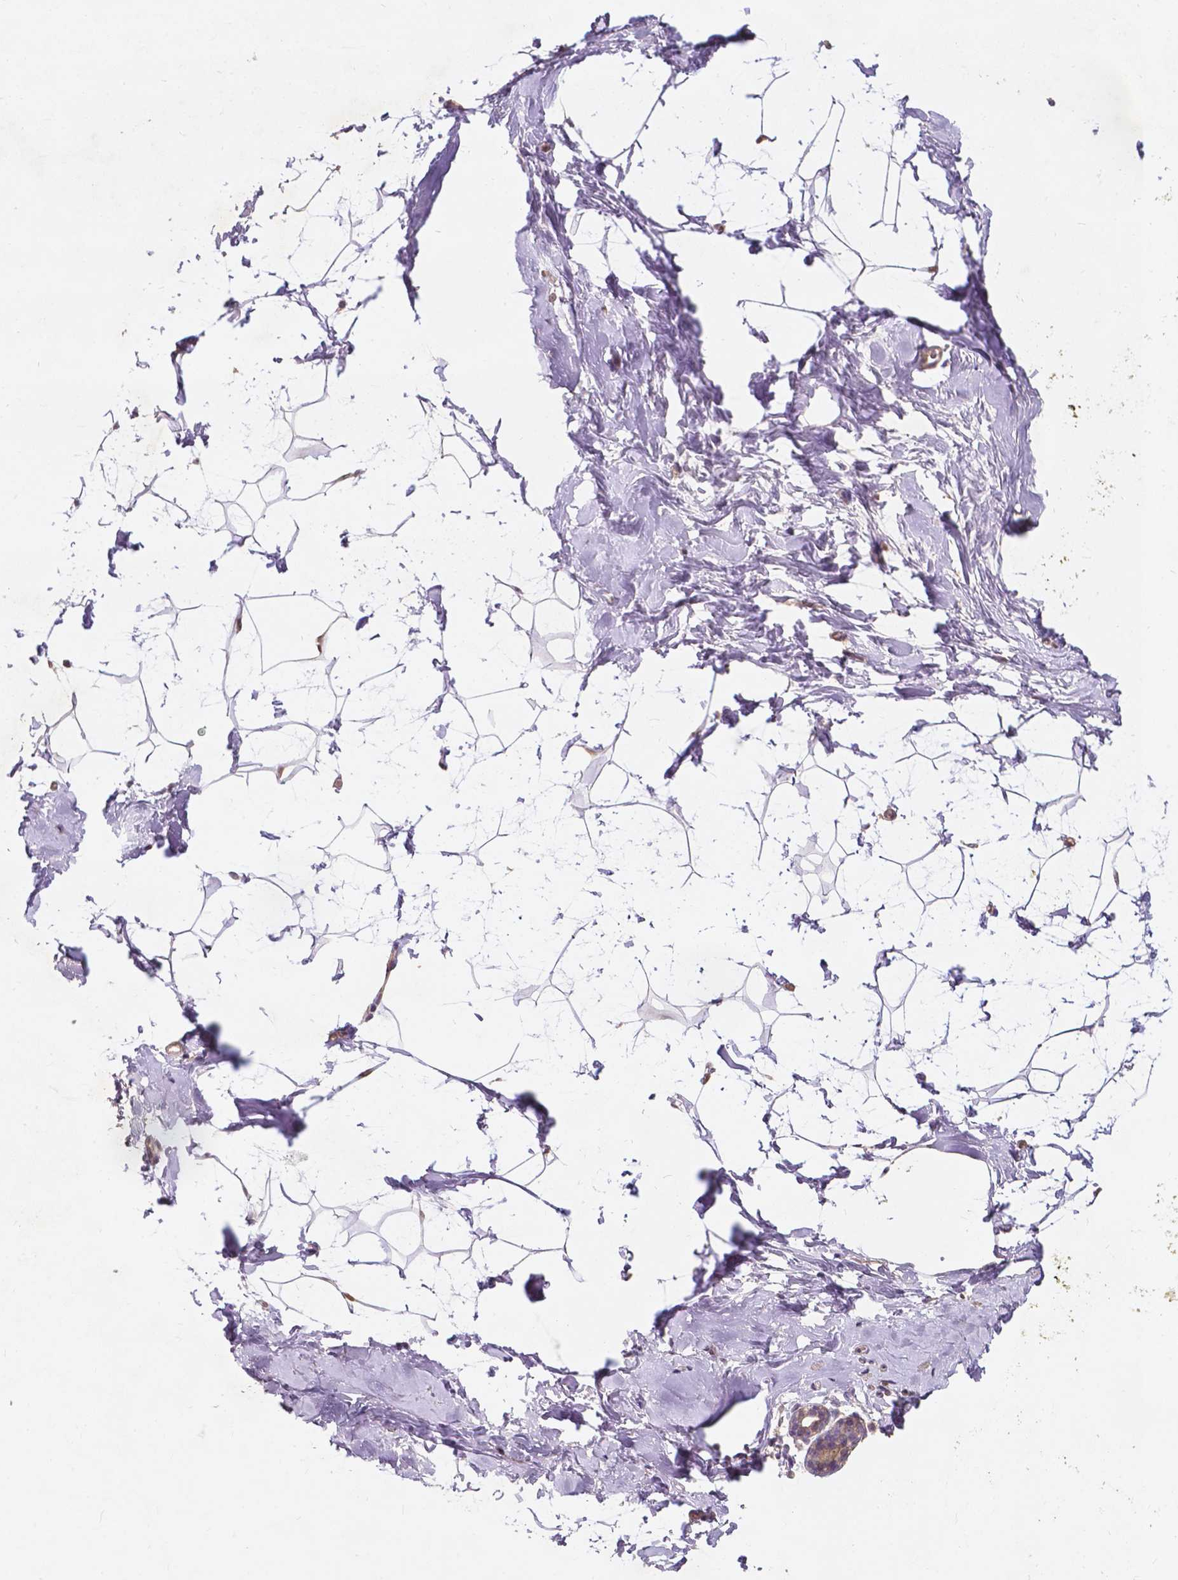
{"staining": {"intensity": "weak", "quantity": ">75%", "location": "cytoplasmic/membranous"}, "tissue": "breast", "cell_type": "Adipocytes", "image_type": "normal", "snomed": [{"axis": "morphology", "description": "Normal tissue, NOS"}, {"axis": "topography", "description": "Breast"}], "caption": "Breast was stained to show a protein in brown. There is low levels of weak cytoplasmic/membranous expression in approximately >75% of adipocytes. The protein of interest is stained brown, and the nuclei are stained in blue (DAB IHC with brightfield microscopy, high magnification).", "gene": "DUSP16", "patient": {"sex": "female", "age": 32}}